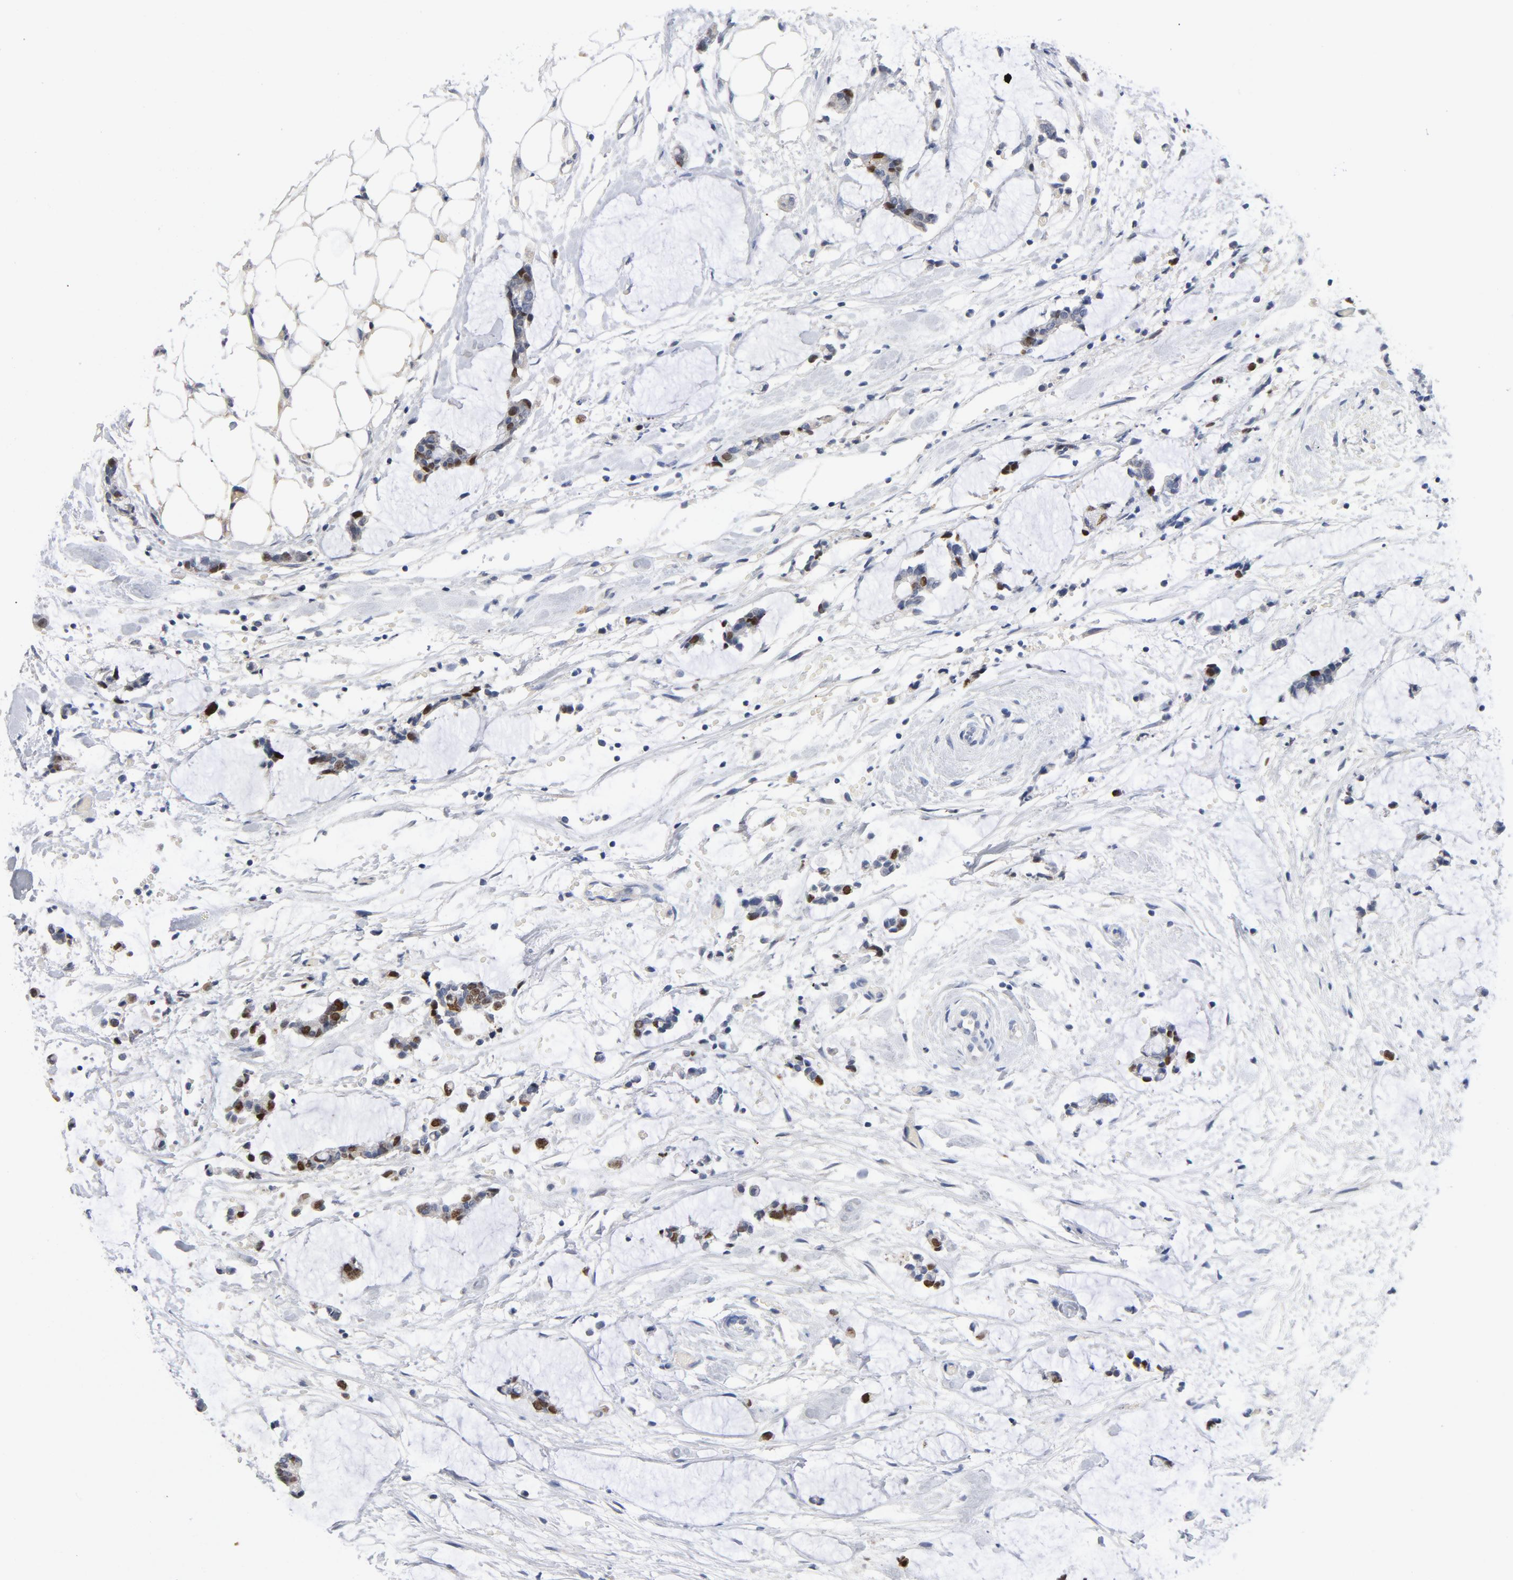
{"staining": {"intensity": "moderate", "quantity": "<25%", "location": "nuclear"}, "tissue": "colorectal cancer", "cell_type": "Tumor cells", "image_type": "cancer", "snomed": [{"axis": "morphology", "description": "Adenocarcinoma, NOS"}, {"axis": "topography", "description": "Colon"}], "caption": "Colorectal cancer tissue displays moderate nuclear positivity in about <25% of tumor cells, visualized by immunohistochemistry.", "gene": "BIRC5", "patient": {"sex": "male", "age": 14}}